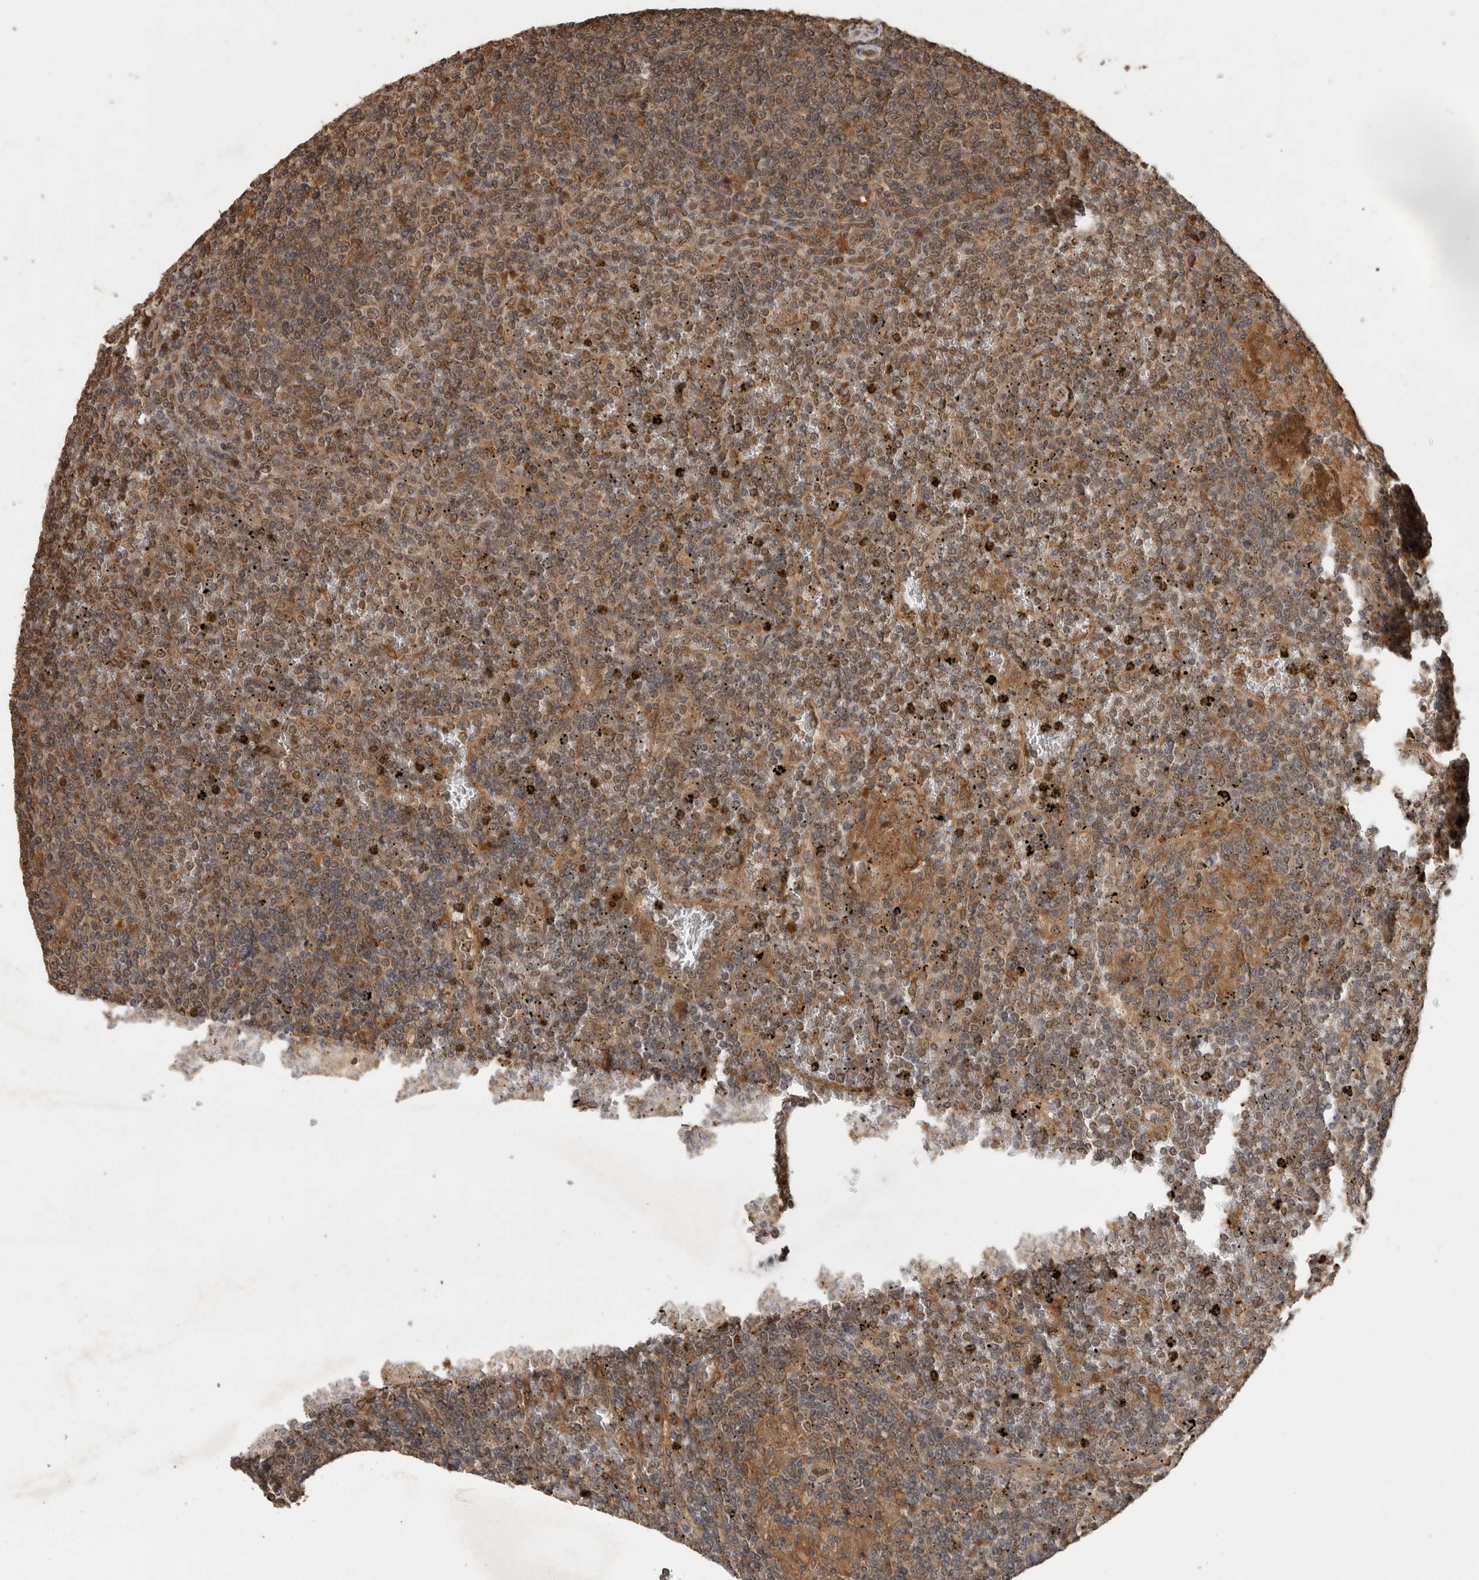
{"staining": {"intensity": "weak", "quantity": ">75%", "location": "cytoplasmic/membranous,nuclear"}, "tissue": "lymphoma", "cell_type": "Tumor cells", "image_type": "cancer", "snomed": [{"axis": "morphology", "description": "Malignant lymphoma, non-Hodgkin's type, Low grade"}, {"axis": "topography", "description": "Spleen"}], "caption": "Immunohistochemistry (IHC) (DAB) staining of low-grade malignant lymphoma, non-Hodgkin's type reveals weak cytoplasmic/membranous and nuclear protein expression in approximately >75% of tumor cells.", "gene": "OTUD7B", "patient": {"sex": "female", "age": 19}}